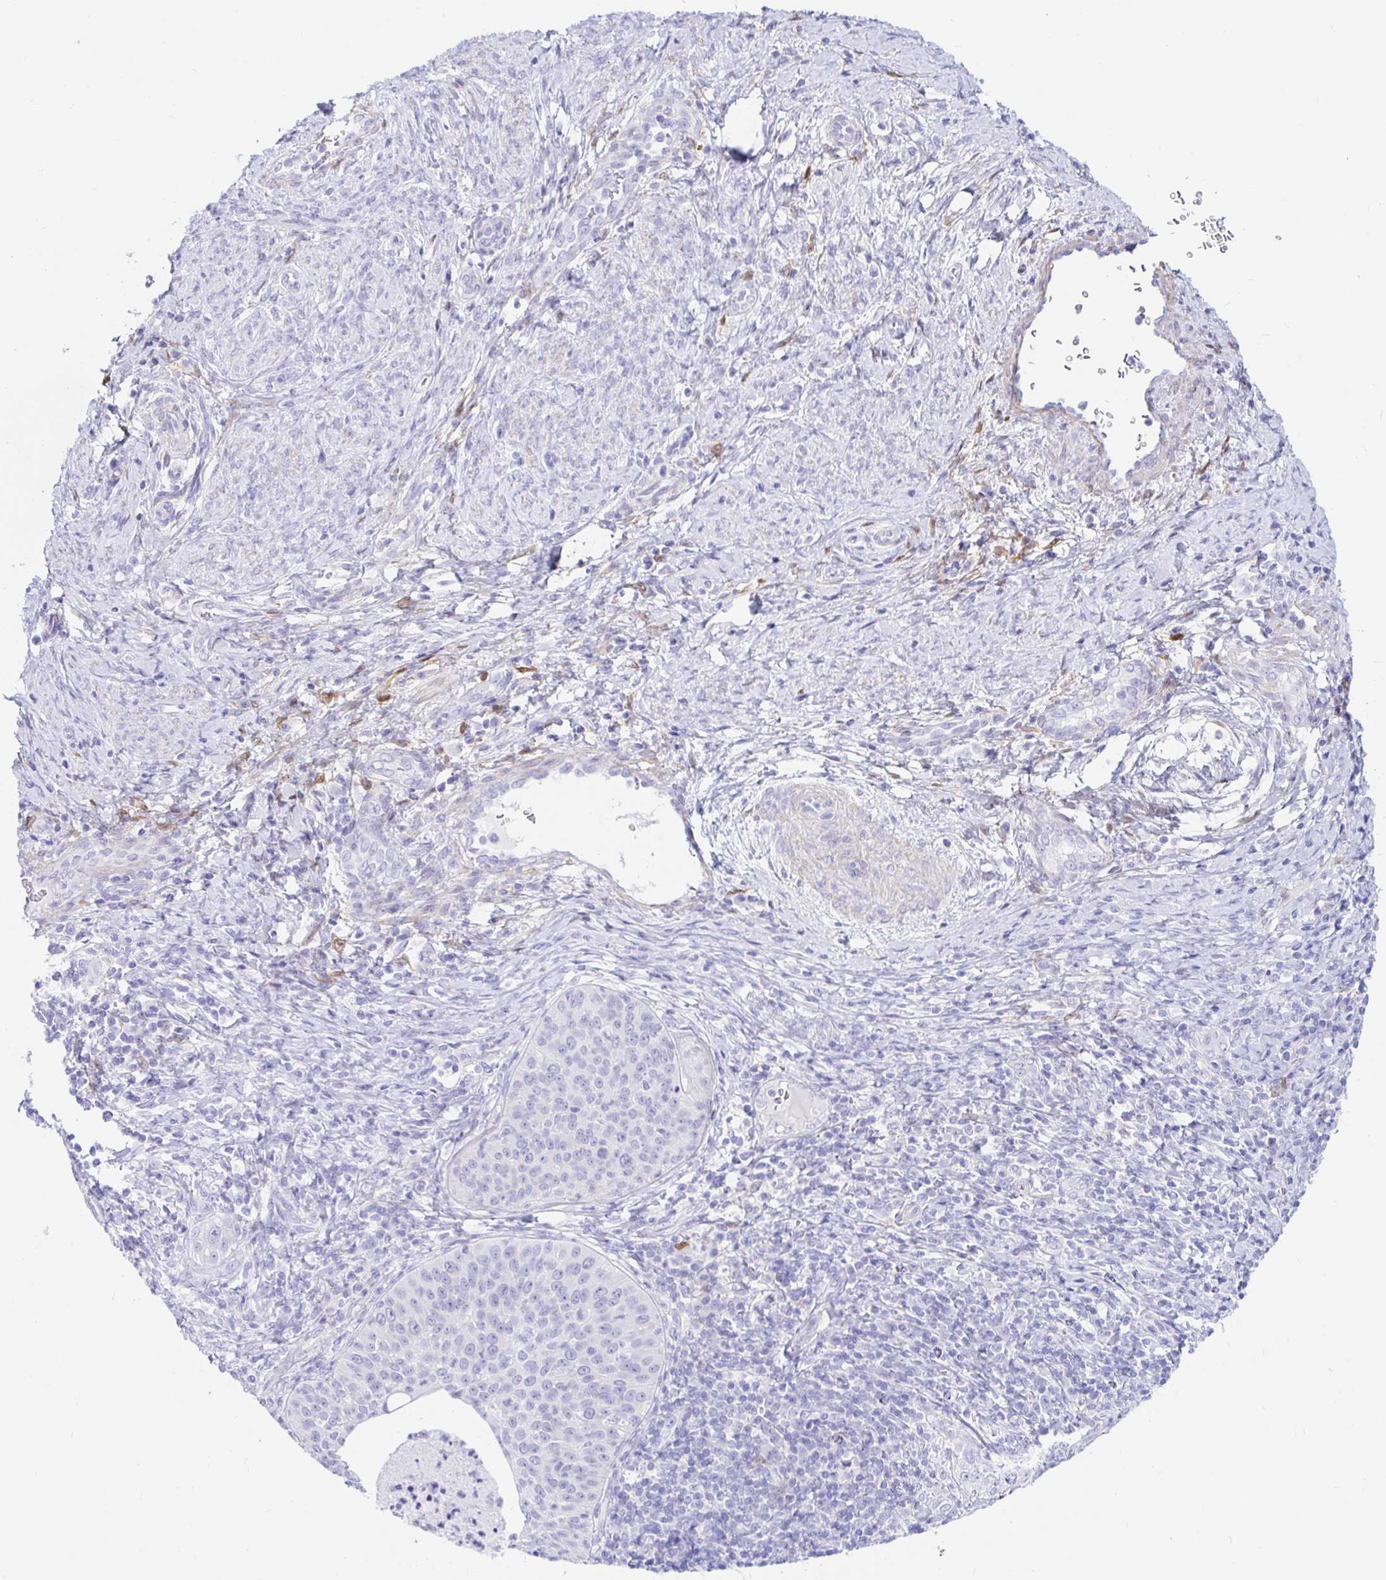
{"staining": {"intensity": "negative", "quantity": "none", "location": "none"}, "tissue": "cervical cancer", "cell_type": "Tumor cells", "image_type": "cancer", "snomed": [{"axis": "morphology", "description": "Squamous cell carcinoma, NOS"}, {"axis": "topography", "description": "Cervix"}], "caption": "Tumor cells show no significant protein positivity in squamous cell carcinoma (cervical).", "gene": "PPP1R1B", "patient": {"sex": "female", "age": 30}}